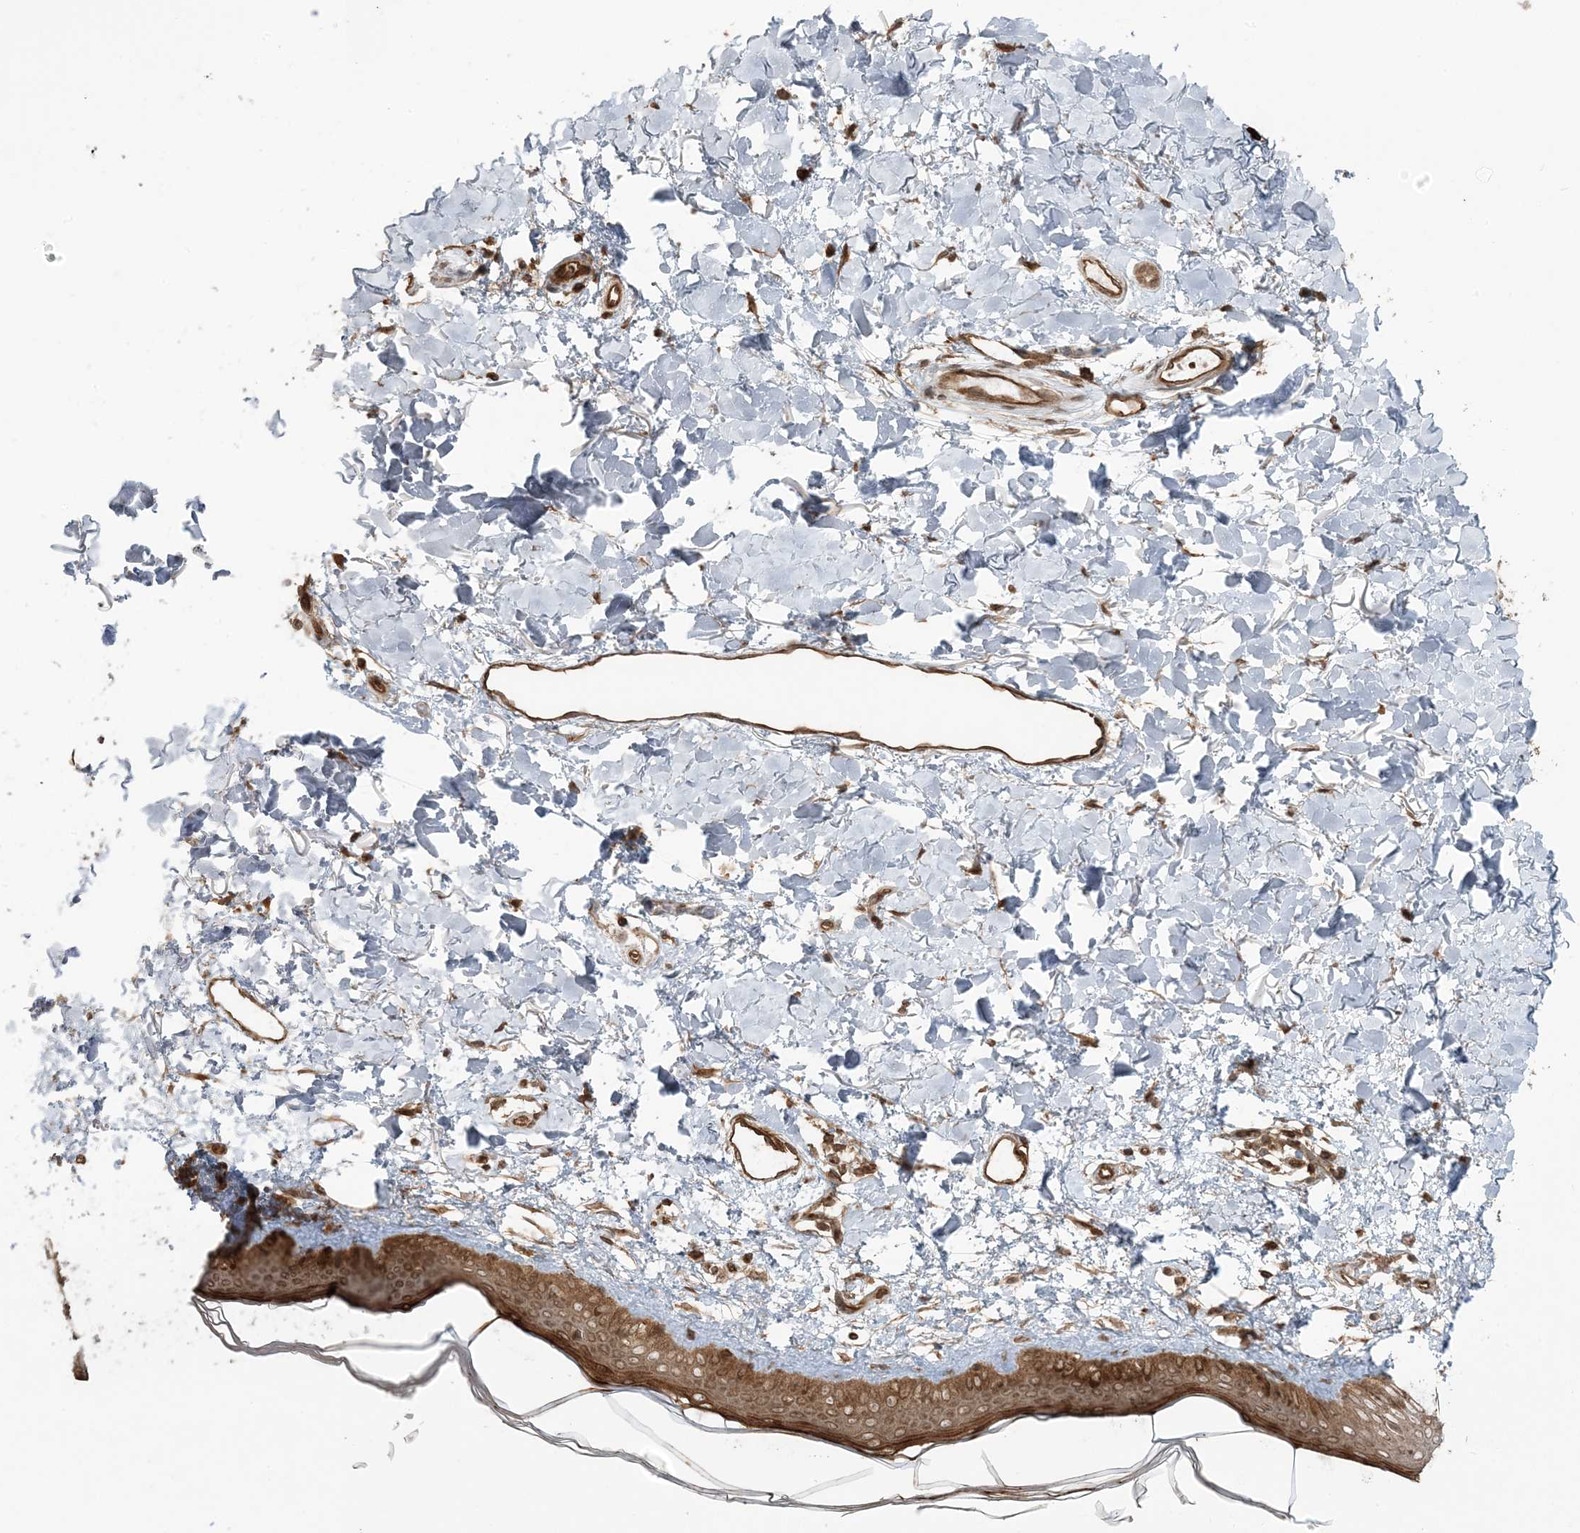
{"staining": {"intensity": "moderate", "quantity": ">75%", "location": "cytoplasmic/membranous"}, "tissue": "skin", "cell_type": "Fibroblasts", "image_type": "normal", "snomed": [{"axis": "morphology", "description": "Normal tissue, NOS"}, {"axis": "topography", "description": "Skin"}], "caption": "Protein expression analysis of unremarkable skin shows moderate cytoplasmic/membranous staining in approximately >75% of fibroblasts.", "gene": "DDX19B", "patient": {"sex": "female", "age": 58}}